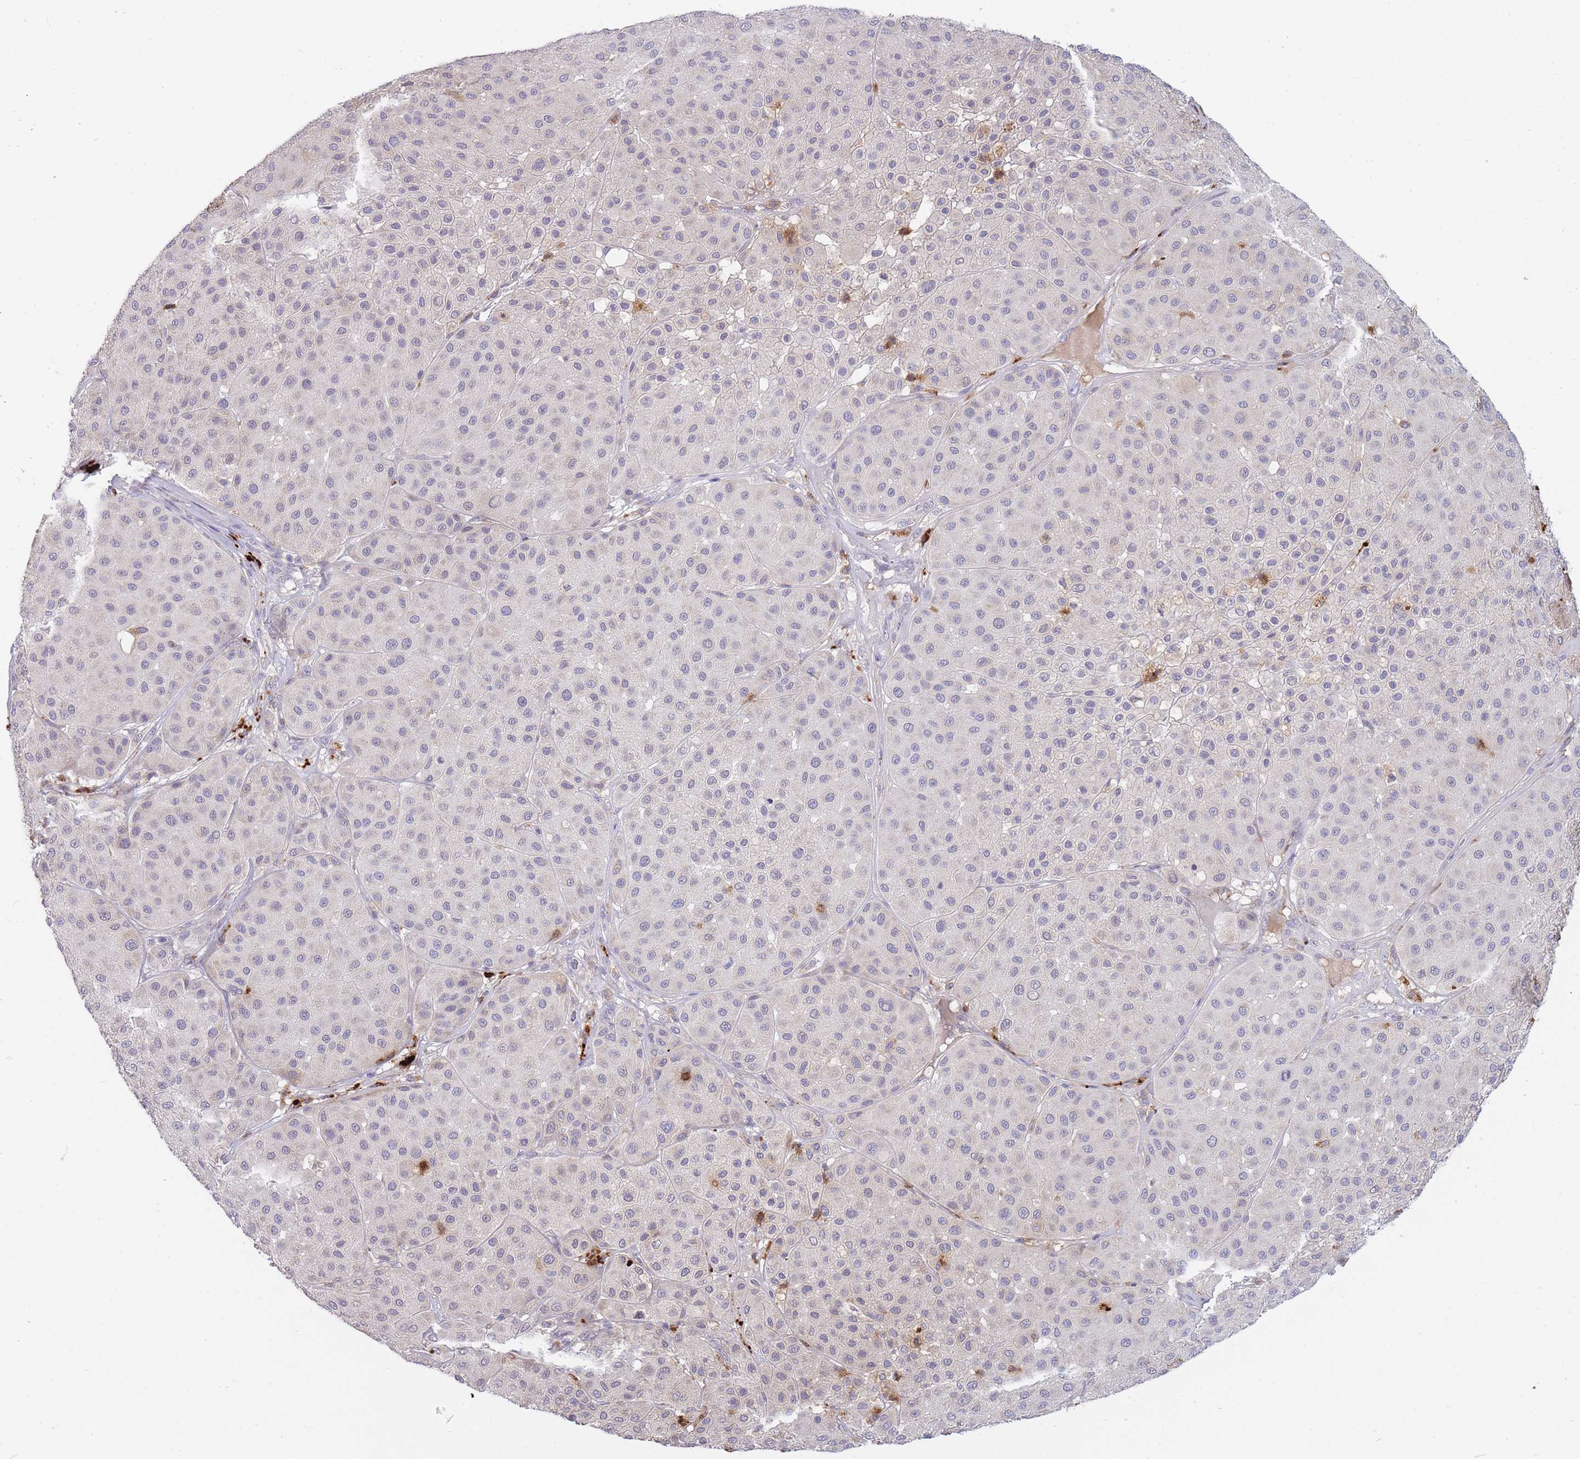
{"staining": {"intensity": "negative", "quantity": "none", "location": "none"}, "tissue": "melanoma", "cell_type": "Tumor cells", "image_type": "cancer", "snomed": [{"axis": "morphology", "description": "Malignant melanoma, Metastatic site"}, {"axis": "topography", "description": "Smooth muscle"}], "caption": "This image is of melanoma stained with IHC to label a protein in brown with the nuclei are counter-stained blue. There is no positivity in tumor cells.", "gene": "TRIM61", "patient": {"sex": "male", "age": 41}}